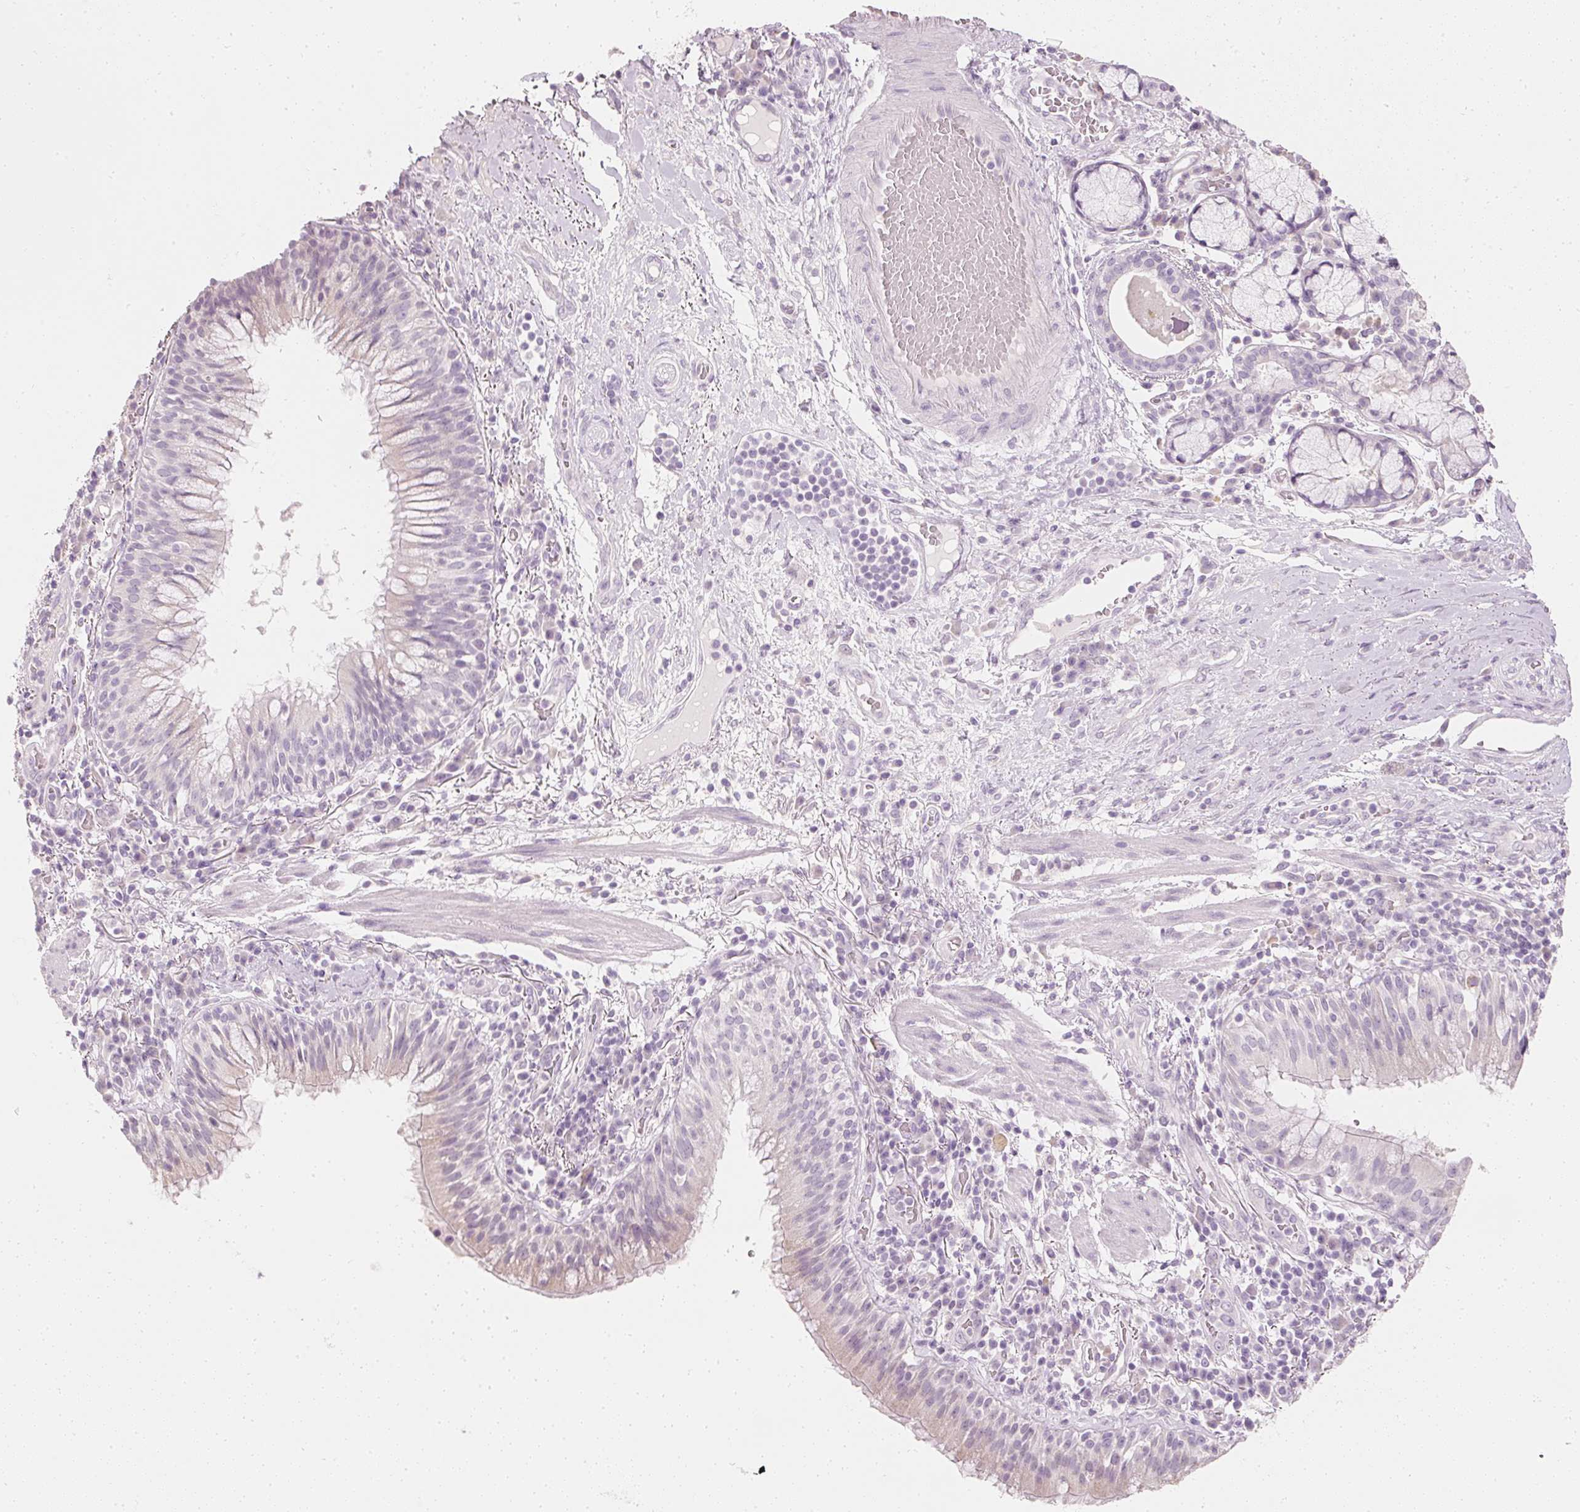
{"staining": {"intensity": "negative", "quantity": "none", "location": "none"}, "tissue": "bronchus", "cell_type": "Respiratory epithelial cells", "image_type": "normal", "snomed": [{"axis": "morphology", "description": "Normal tissue, NOS"}, {"axis": "topography", "description": "Cartilage tissue"}, {"axis": "topography", "description": "Bronchus"}], "caption": "High power microscopy photomicrograph of an immunohistochemistry image of normal bronchus, revealing no significant expression in respiratory epithelial cells.", "gene": "ELAVL3", "patient": {"sex": "male", "age": 56}}